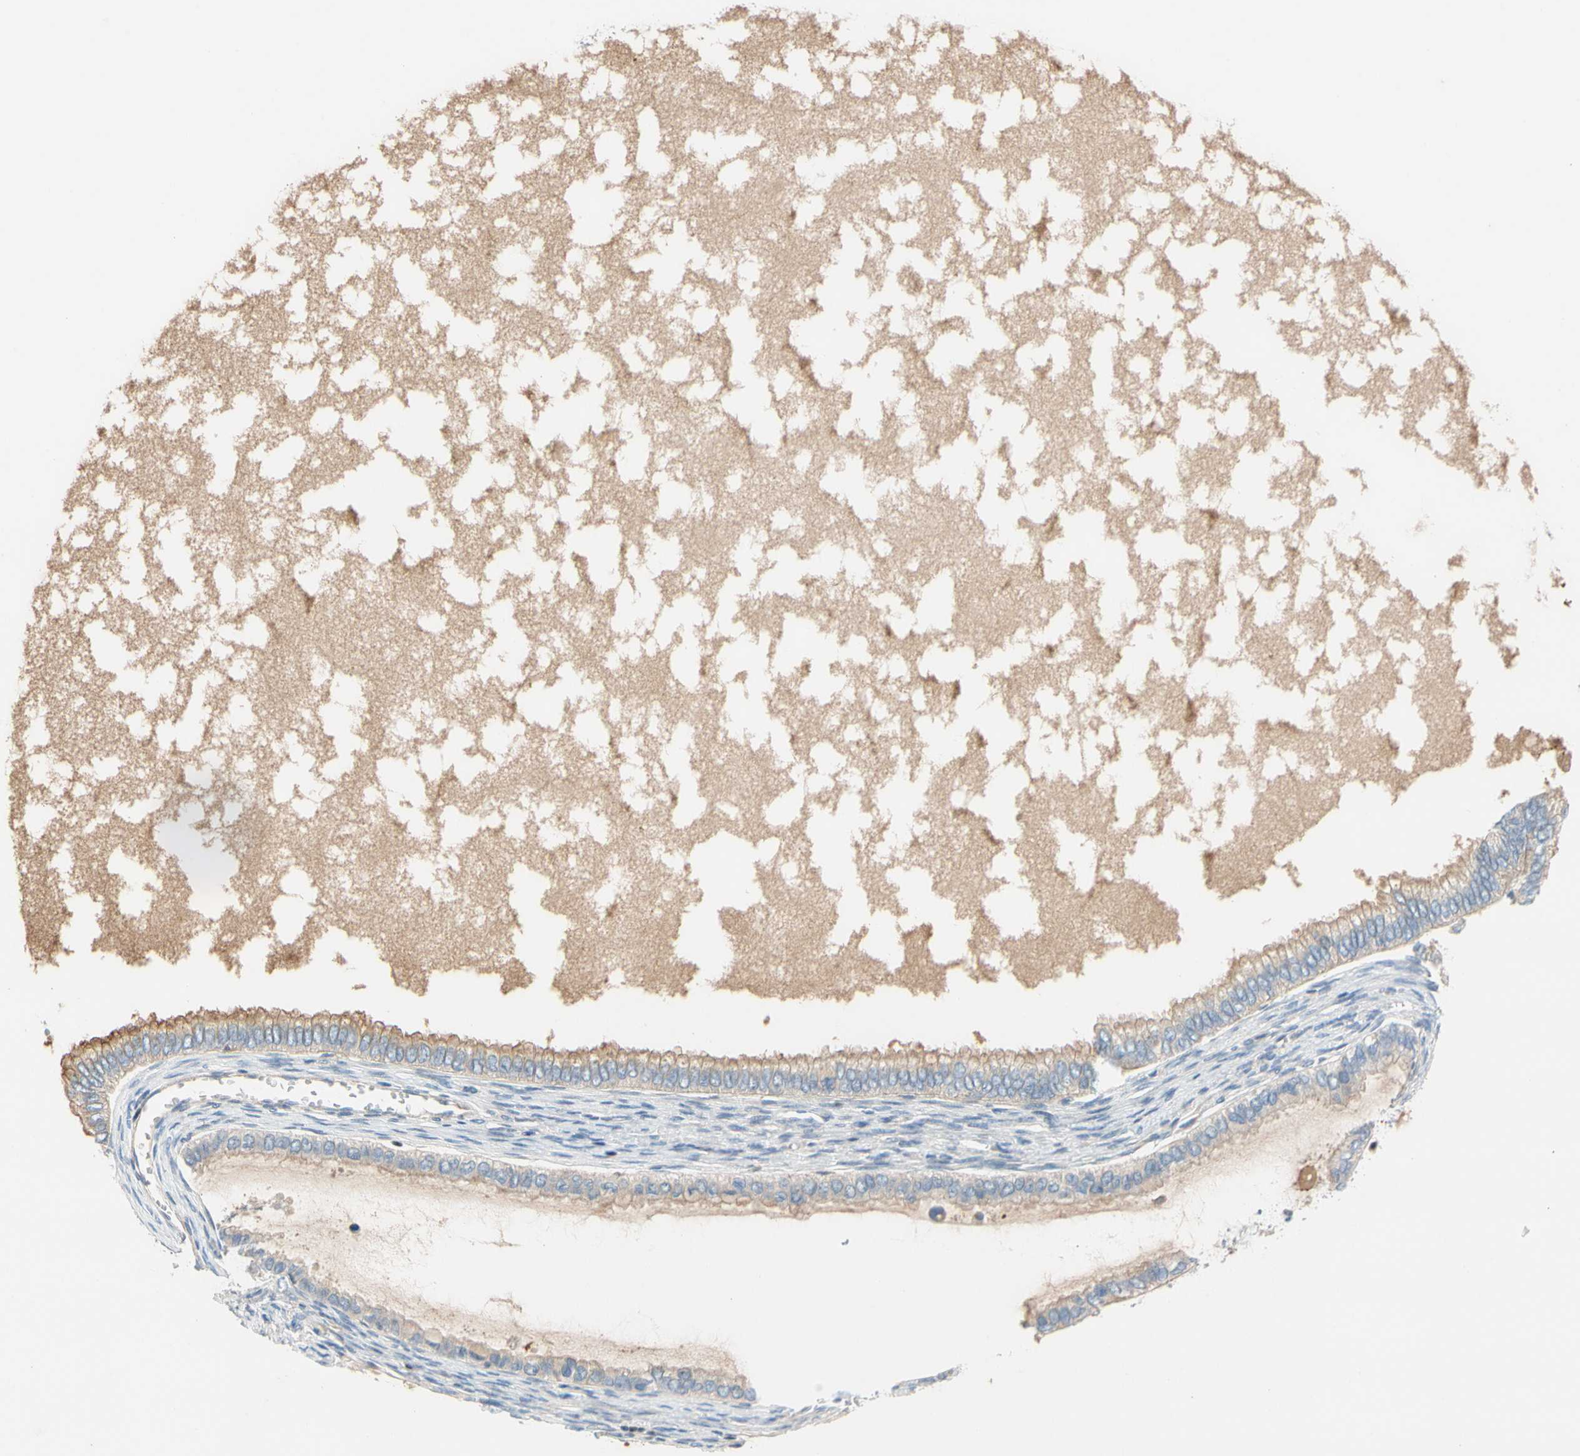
{"staining": {"intensity": "weak", "quantity": ">75%", "location": "cytoplasmic/membranous"}, "tissue": "ovarian cancer", "cell_type": "Tumor cells", "image_type": "cancer", "snomed": [{"axis": "morphology", "description": "Cystadenocarcinoma, mucinous, NOS"}, {"axis": "topography", "description": "Ovary"}], "caption": "Mucinous cystadenocarcinoma (ovarian) was stained to show a protein in brown. There is low levels of weak cytoplasmic/membranous staining in approximately >75% of tumor cells. (DAB (3,3'-diaminobenzidine) IHC with brightfield microscopy, high magnification).", "gene": "SP140", "patient": {"sex": "female", "age": 80}}